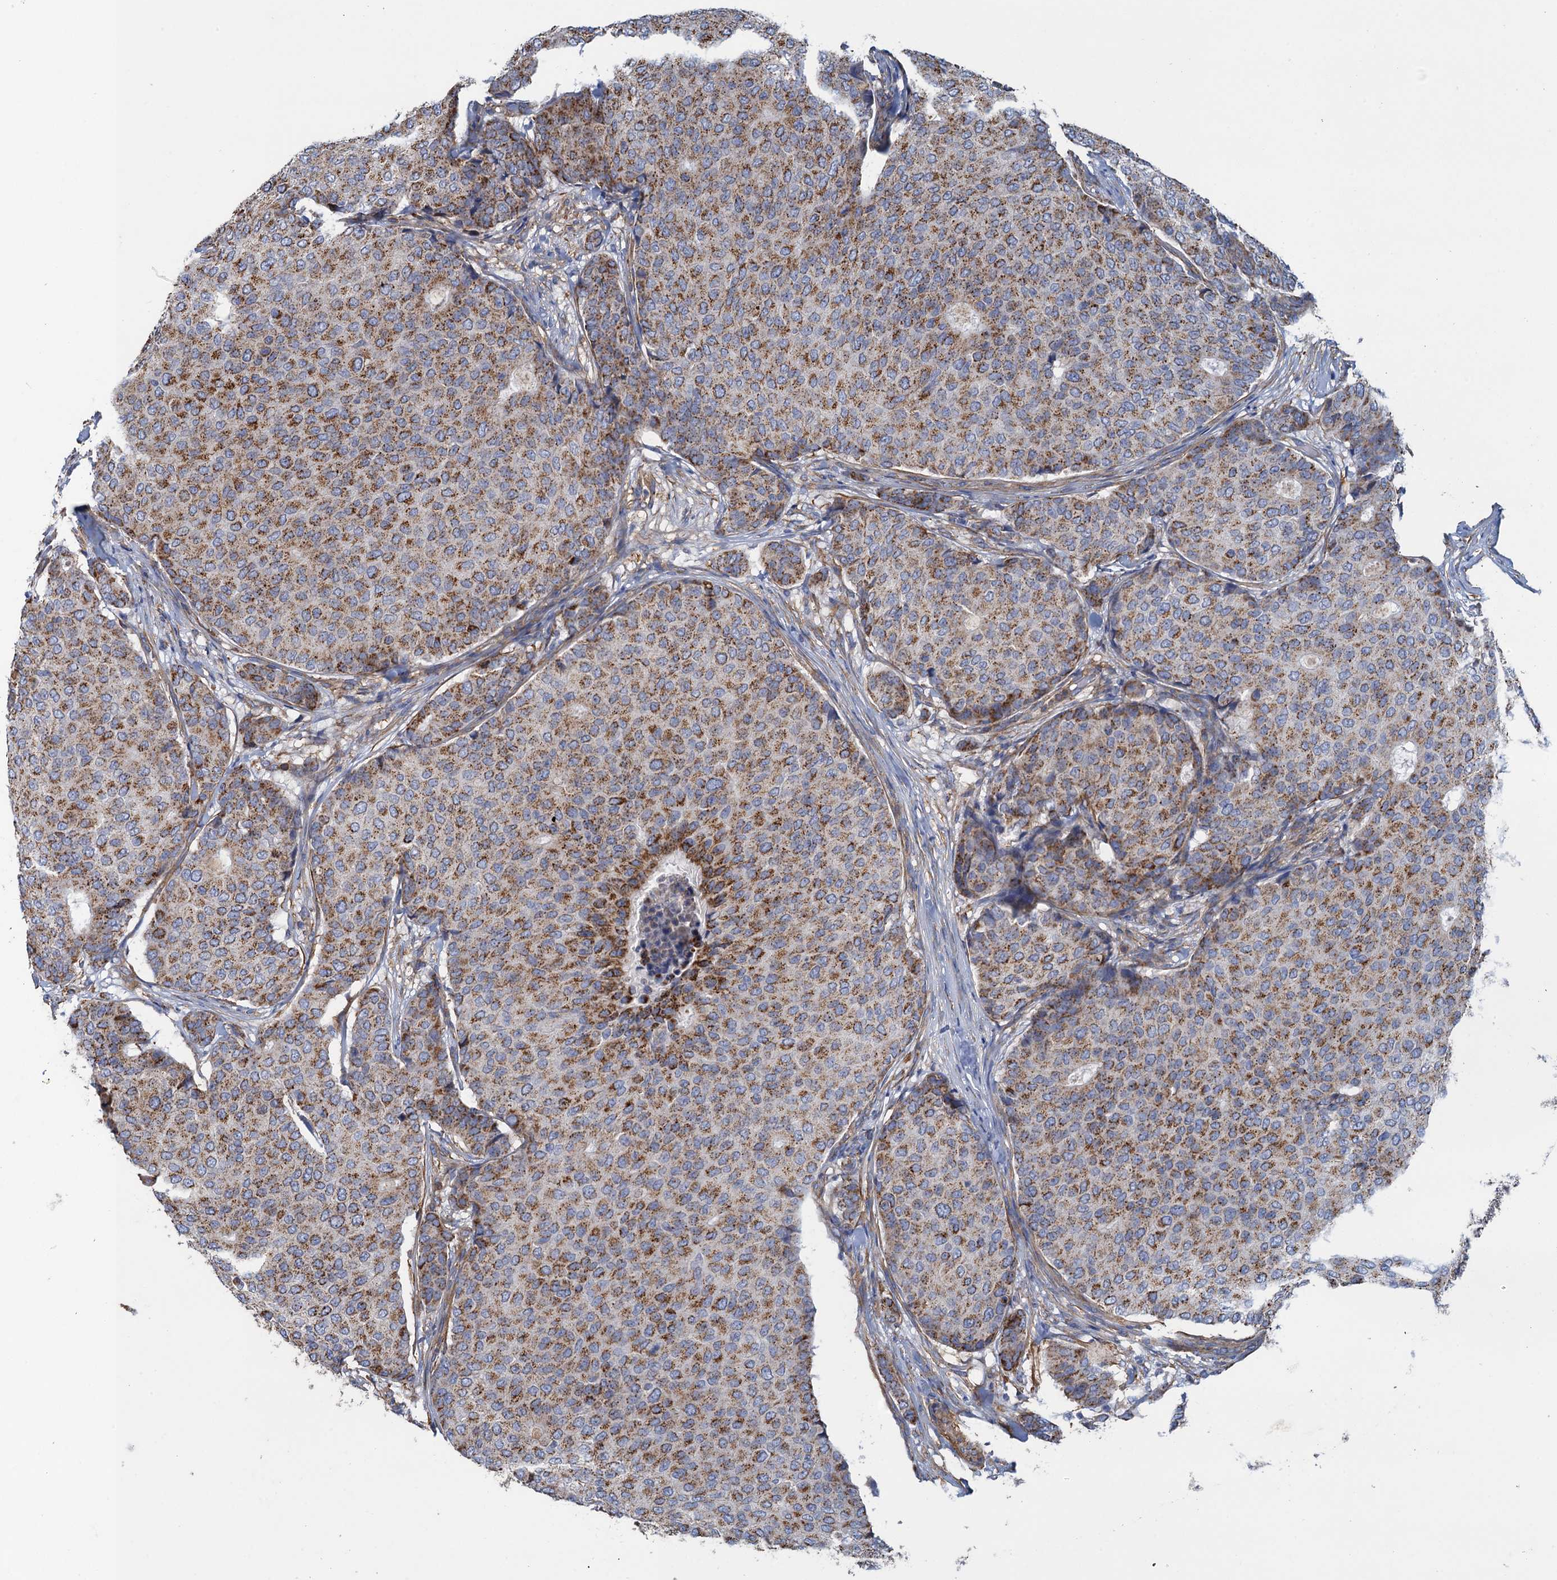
{"staining": {"intensity": "moderate", "quantity": ">75%", "location": "cytoplasmic/membranous"}, "tissue": "breast cancer", "cell_type": "Tumor cells", "image_type": "cancer", "snomed": [{"axis": "morphology", "description": "Duct carcinoma"}, {"axis": "topography", "description": "Breast"}], "caption": "Human breast invasive ductal carcinoma stained with a brown dye exhibits moderate cytoplasmic/membranous positive expression in about >75% of tumor cells.", "gene": "GCSH", "patient": {"sex": "female", "age": 75}}